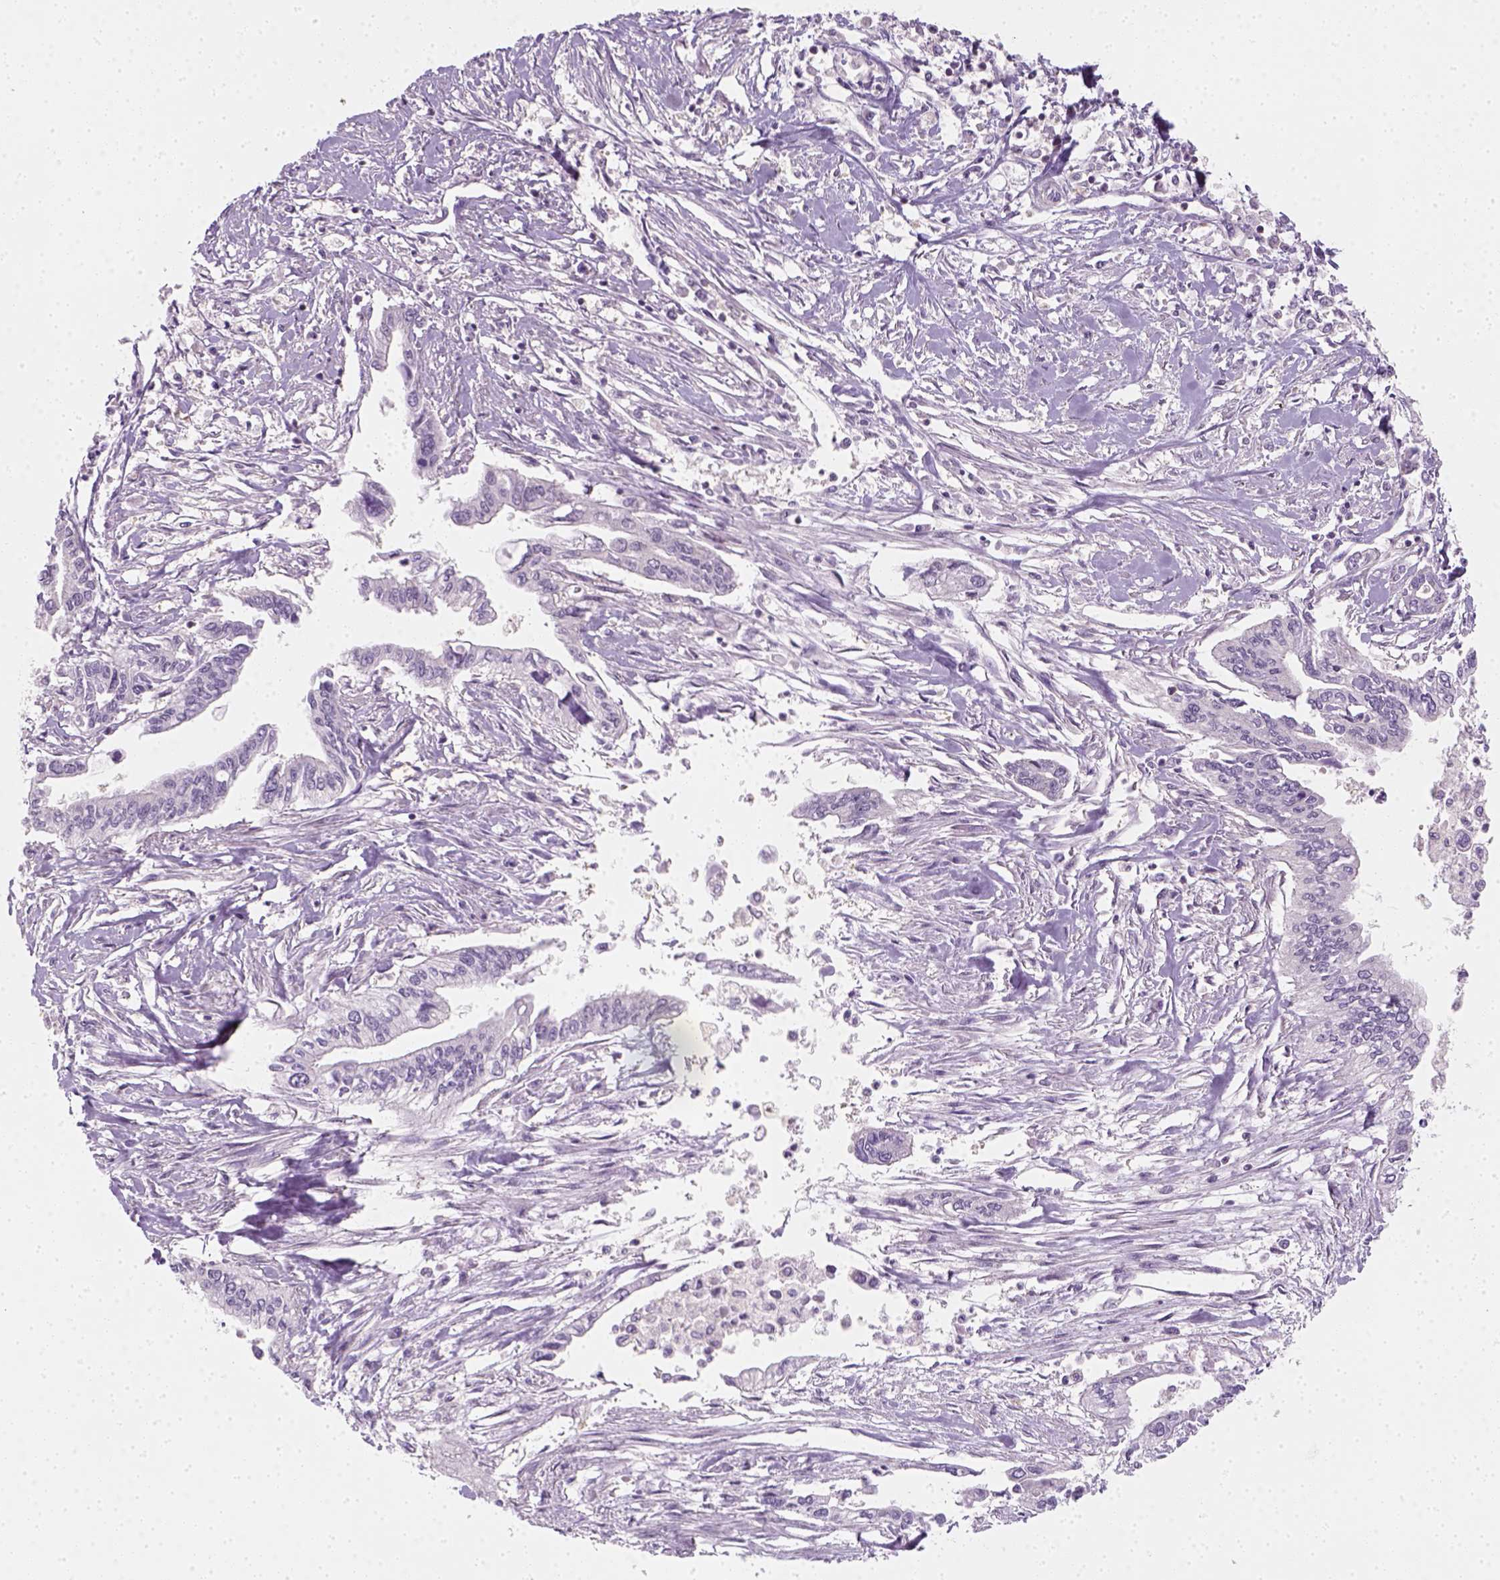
{"staining": {"intensity": "negative", "quantity": "none", "location": "none"}, "tissue": "pancreatic cancer", "cell_type": "Tumor cells", "image_type": "cancer", "snomed": [{"axis": "morphology", "description": "Adenocarcinoma, NOS"}, {"axis": "topography", "description": "Pancreas"}], "caption": "DAB (3,3'-diaminobenzidine) immunohistochemical staining of human pancreatic cancer demonstrates no significant staining in tumor cells.", "gene": "EPHB1", "patient": {"sex": "male", "age": 60}}